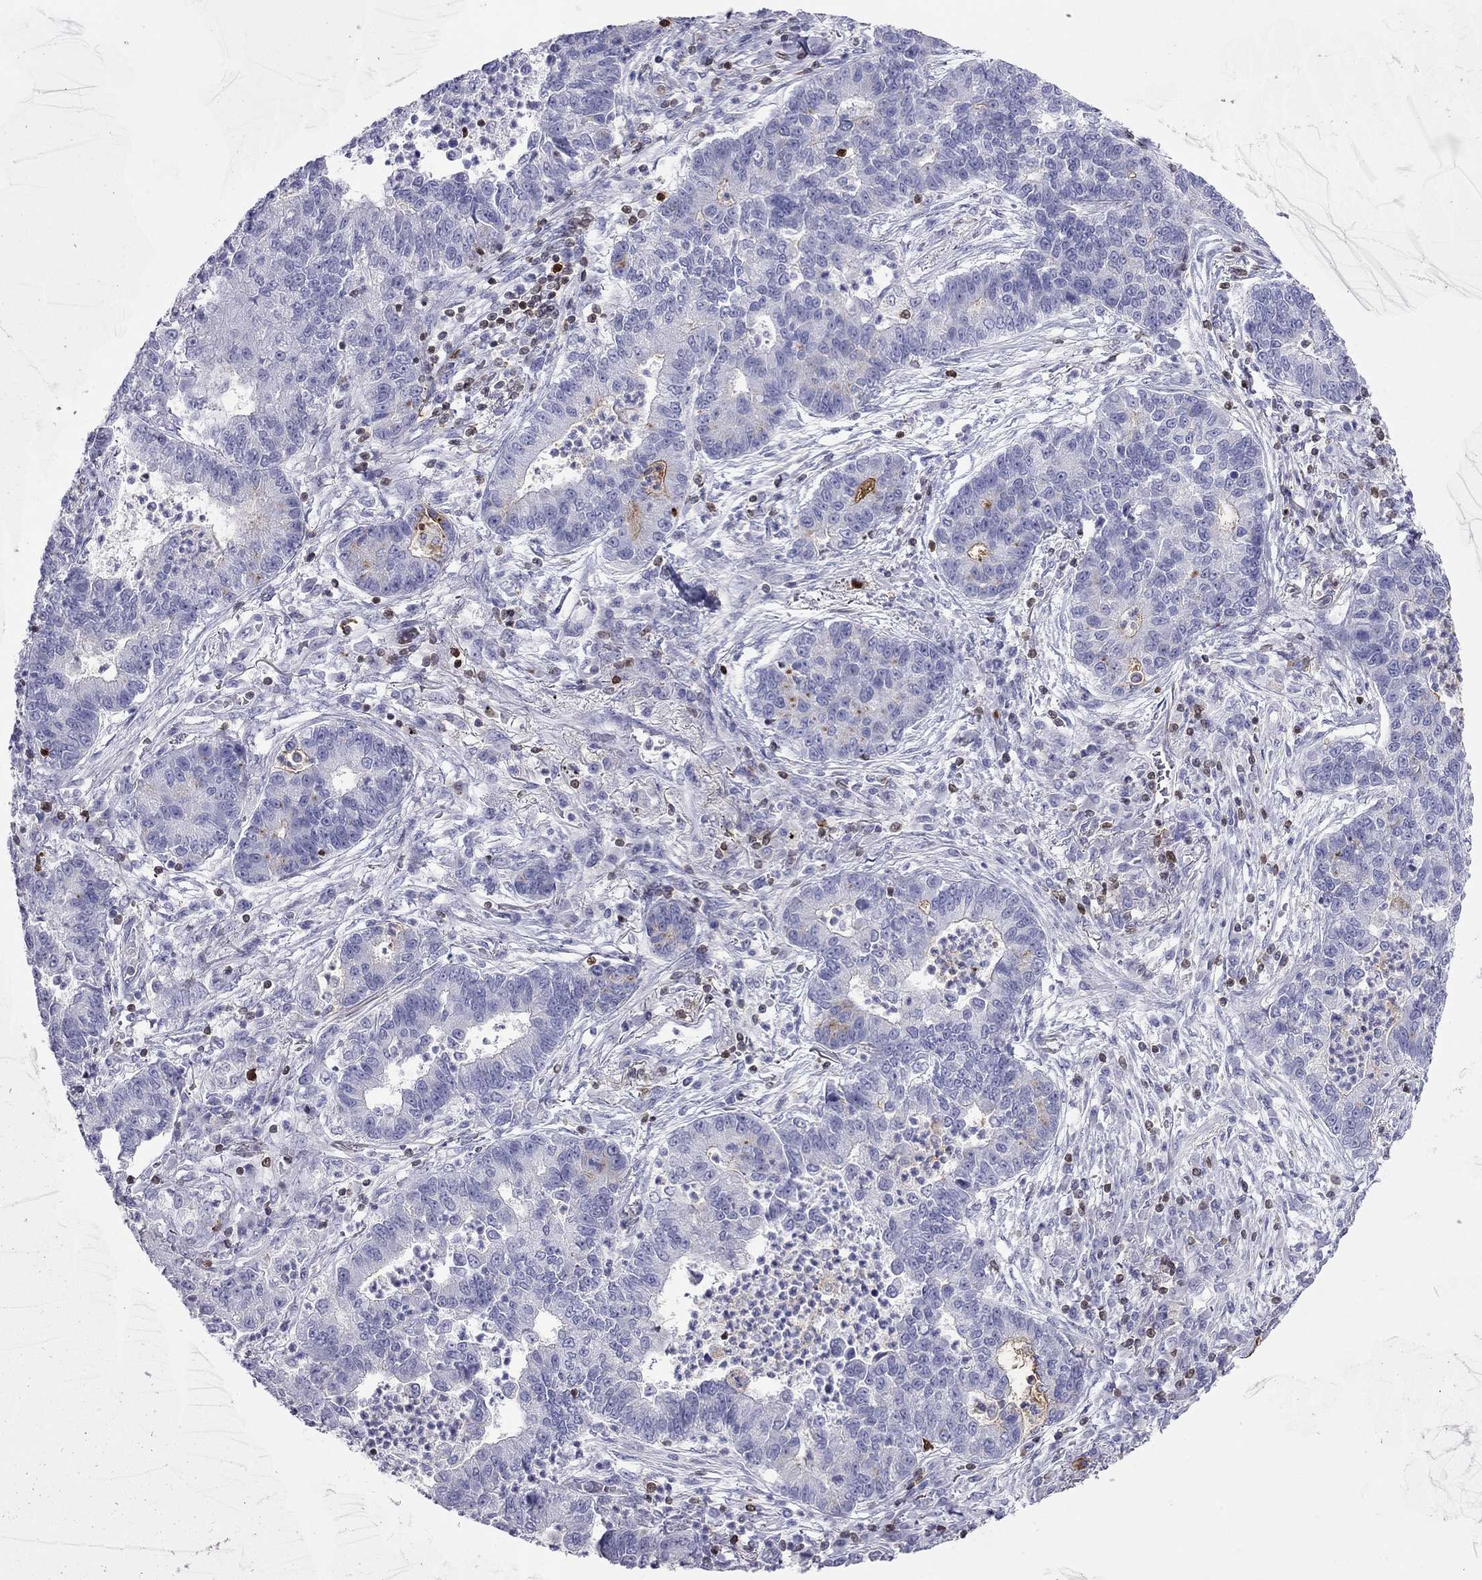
{"staining": {"intensity": "negative", "quantity": "none", "location": "none"}, "tissue": "lung cancer", "cell_type": "Tumor cells", "image_type": "cancer", "snomed": [{"axis": "morphology", "description": "Adenocarcinoma, NOS"}, {"axis": "topography", "description": "Lung"}], "caption": "This histopathology image is of lung cancer stained with IHC to label a protein in brown with the nuclei are counter-stained blue. There is no staining in tumor cells.", "gene": "SH2D2A", "patient": {"sex": "female", "age": 57}}